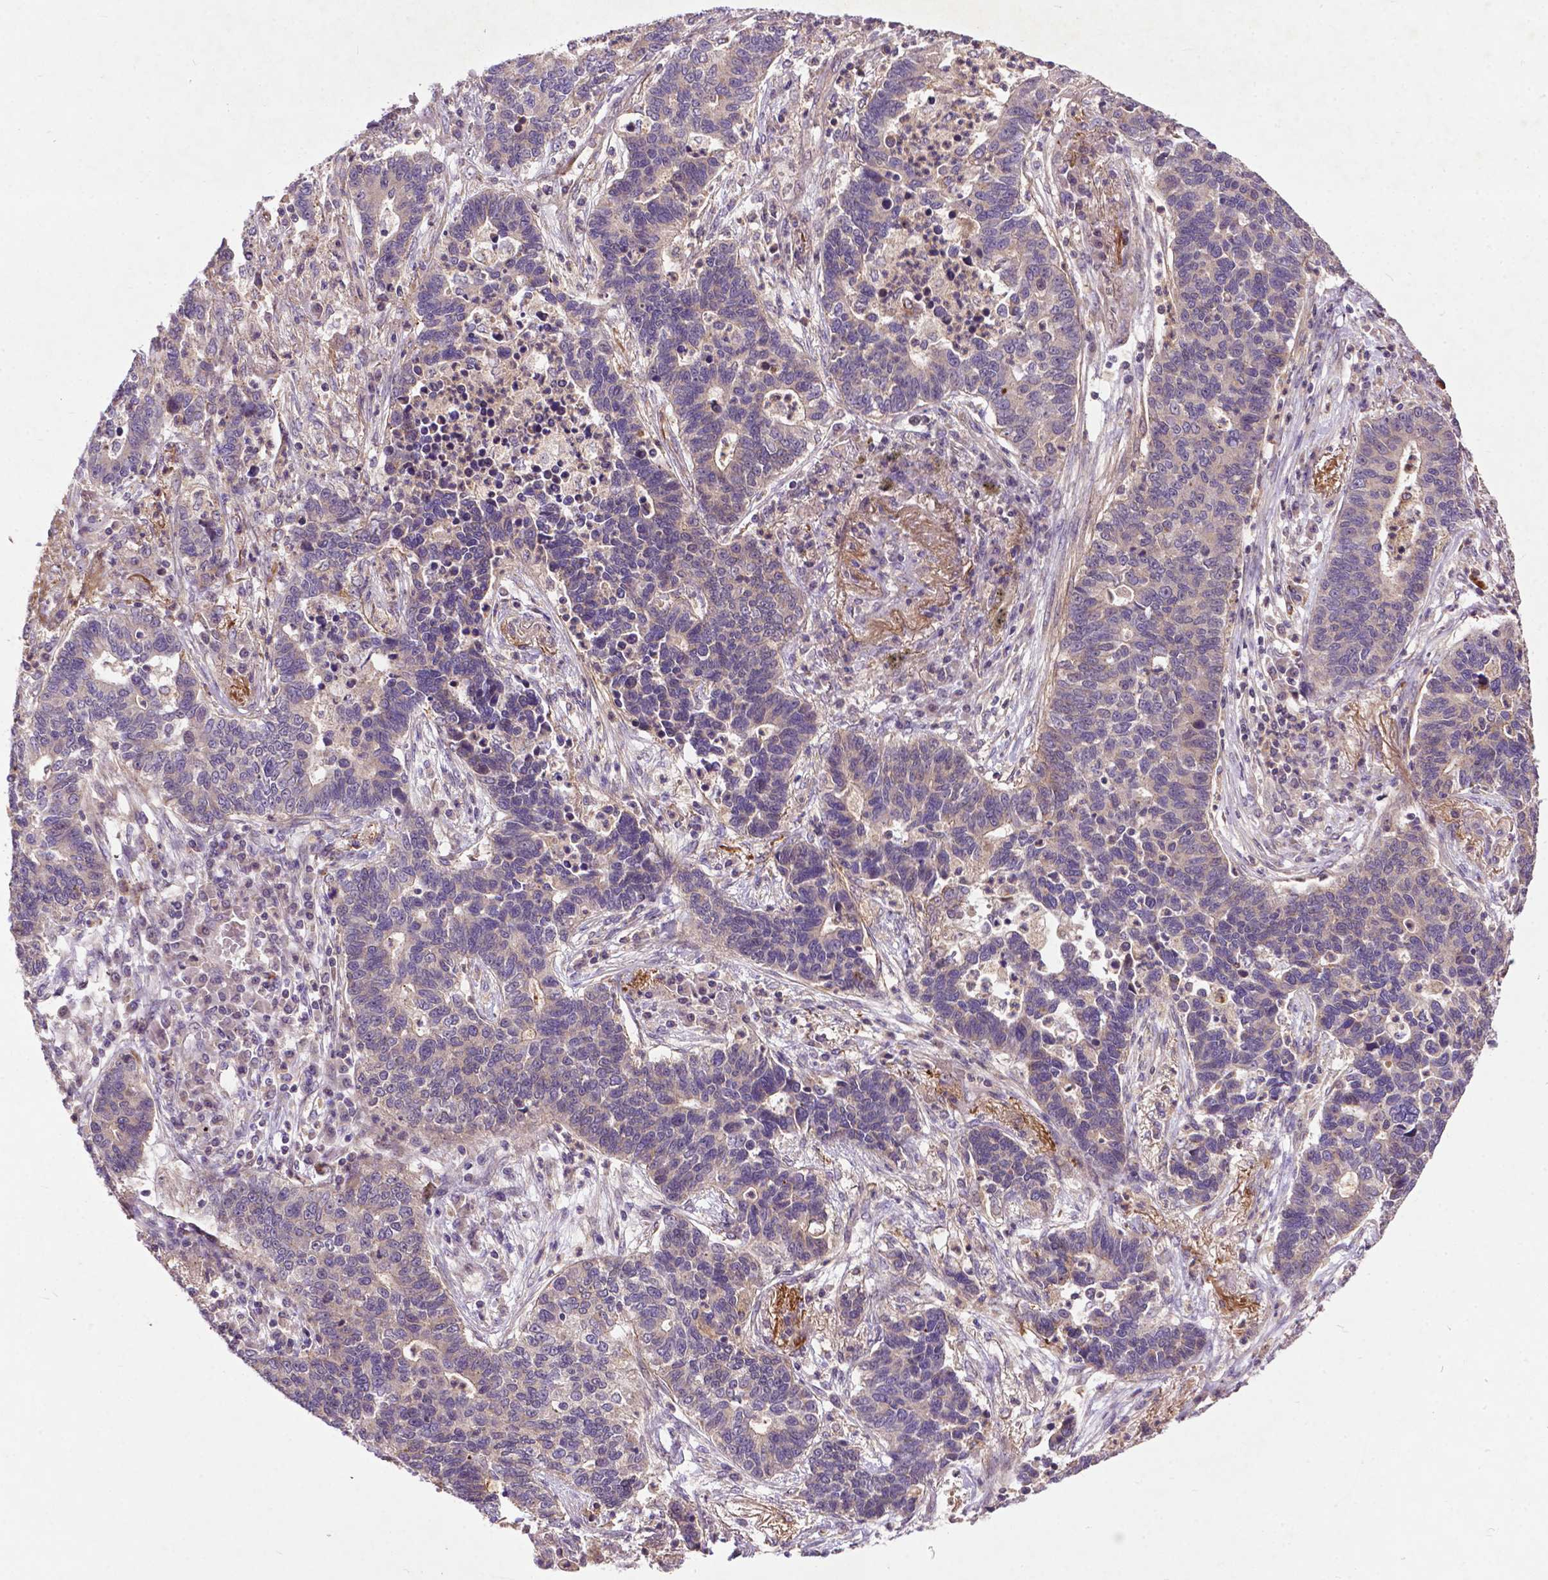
{"staining": {"intensity": "weak", "quantity": "<25%", "location": "cytoplasmic/membranous"}, "tissue": "lung cancer", "cell_type": "Tumor cells", "image_type": "cancer", "snomed": [{"axis": "morphology", "description": "Adenocarcinoma, NOS"}, {"axis": "topography", "description": "Lung"}], "caption": "A high-resolution micrograph shows immunohistochemistry (IHC) staining of lung adenocarcinoma, which shows no significant staining in tumor cells. The staining was performed using DAB to visualize the protein expression in brown, while the nuclei were stained in blue with hematoxylin (Magnification: 20x).", "gene": "PARP3", "patient": {"sex": "female", "age": 57}}